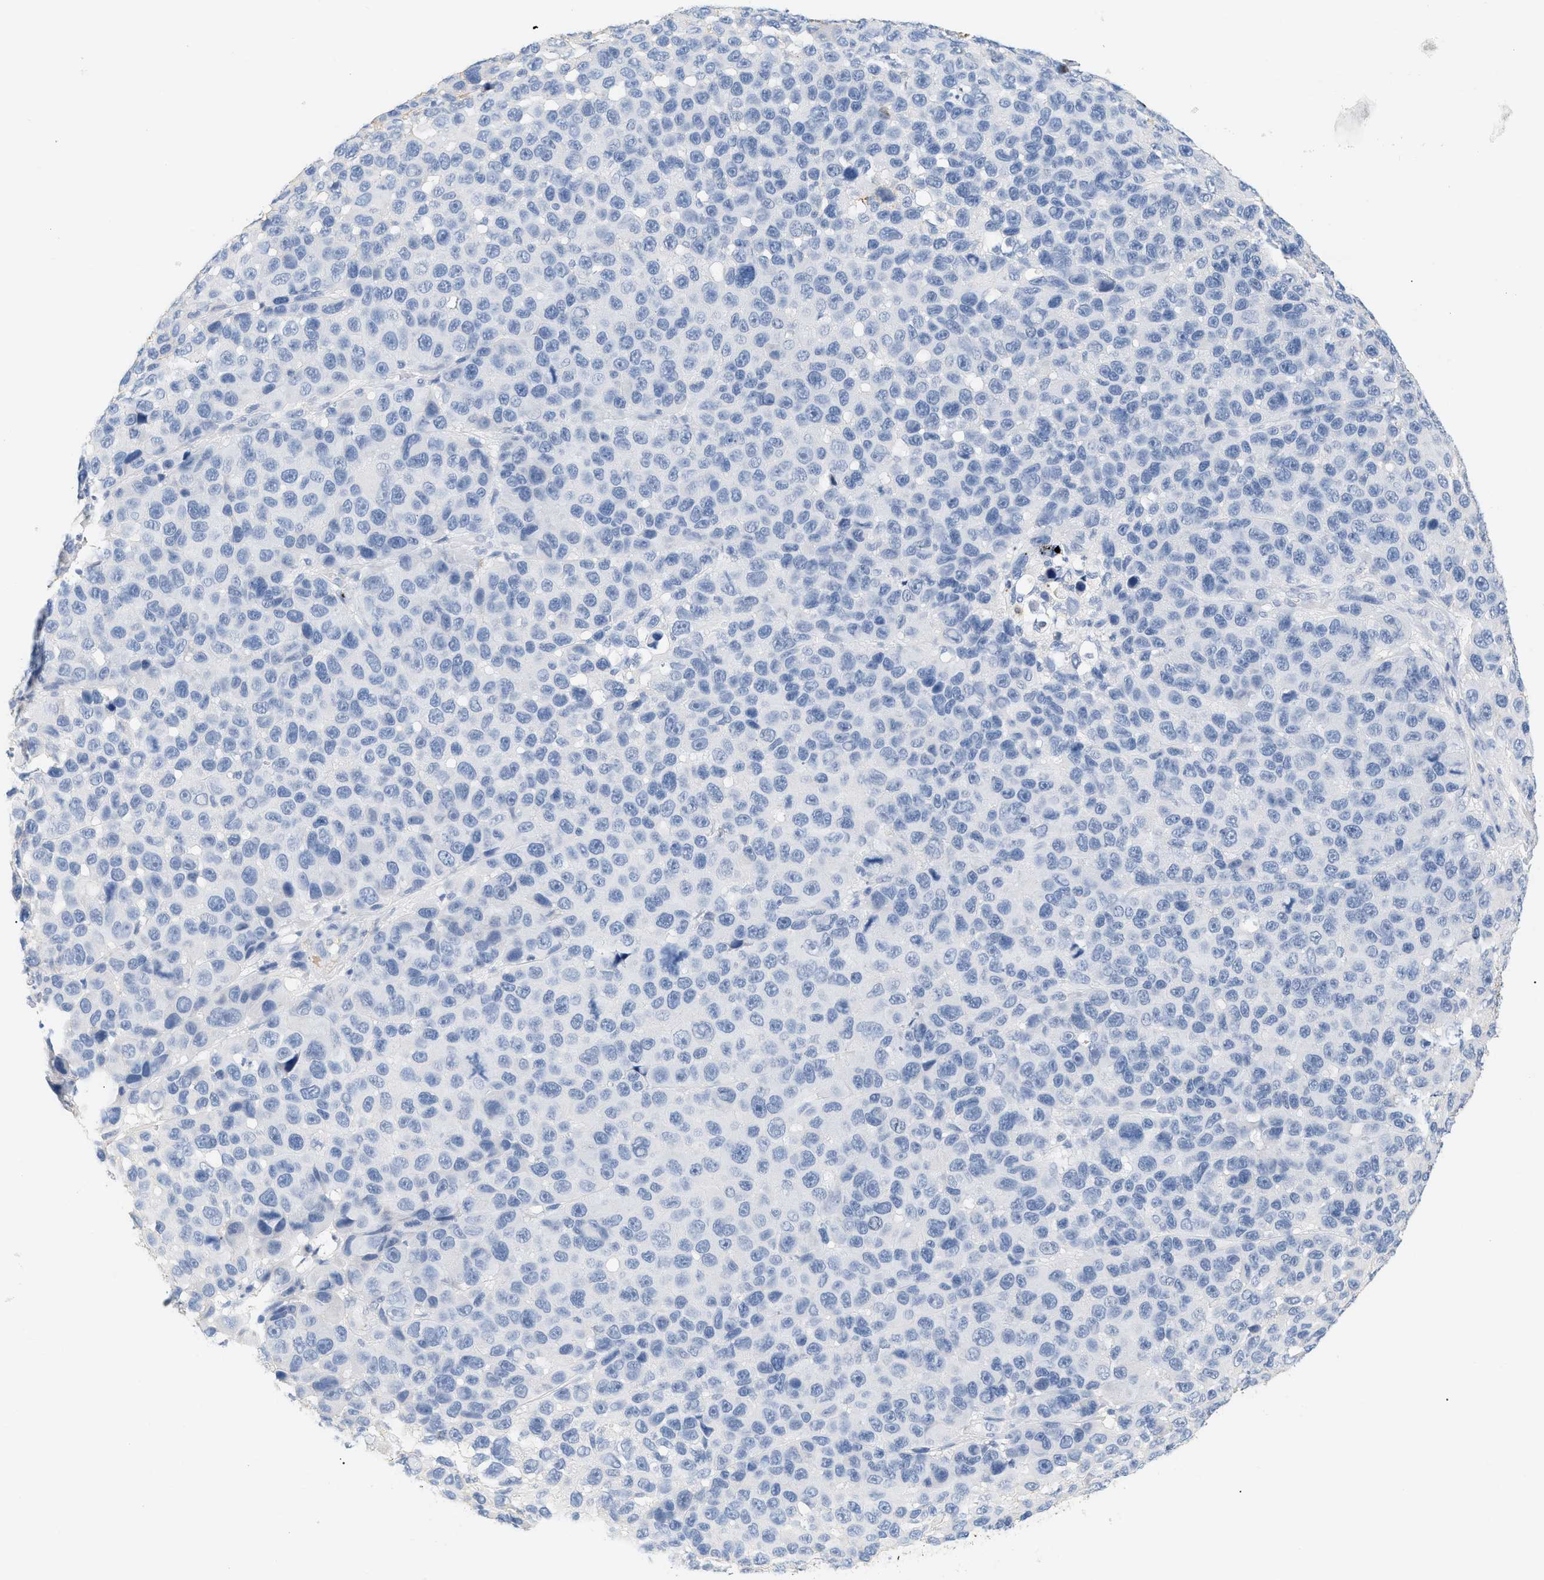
{"staining": {"intensity": "negative", "quantity": "none", "location": "none"}, "tissue": "melanoma", "cell_type": "Tumor cells", "image_type": "cancer", "snomed": [{"axis": "morphology", "description": "Malignant melanoma, NOS"}, {"axis": "topography", "description": "Skin"}], "caption": "Image shows no protein staining in tumor cells of melanoma tissue.", "gene": "CFH", "patient": {"sex": "male", "age": 53}}